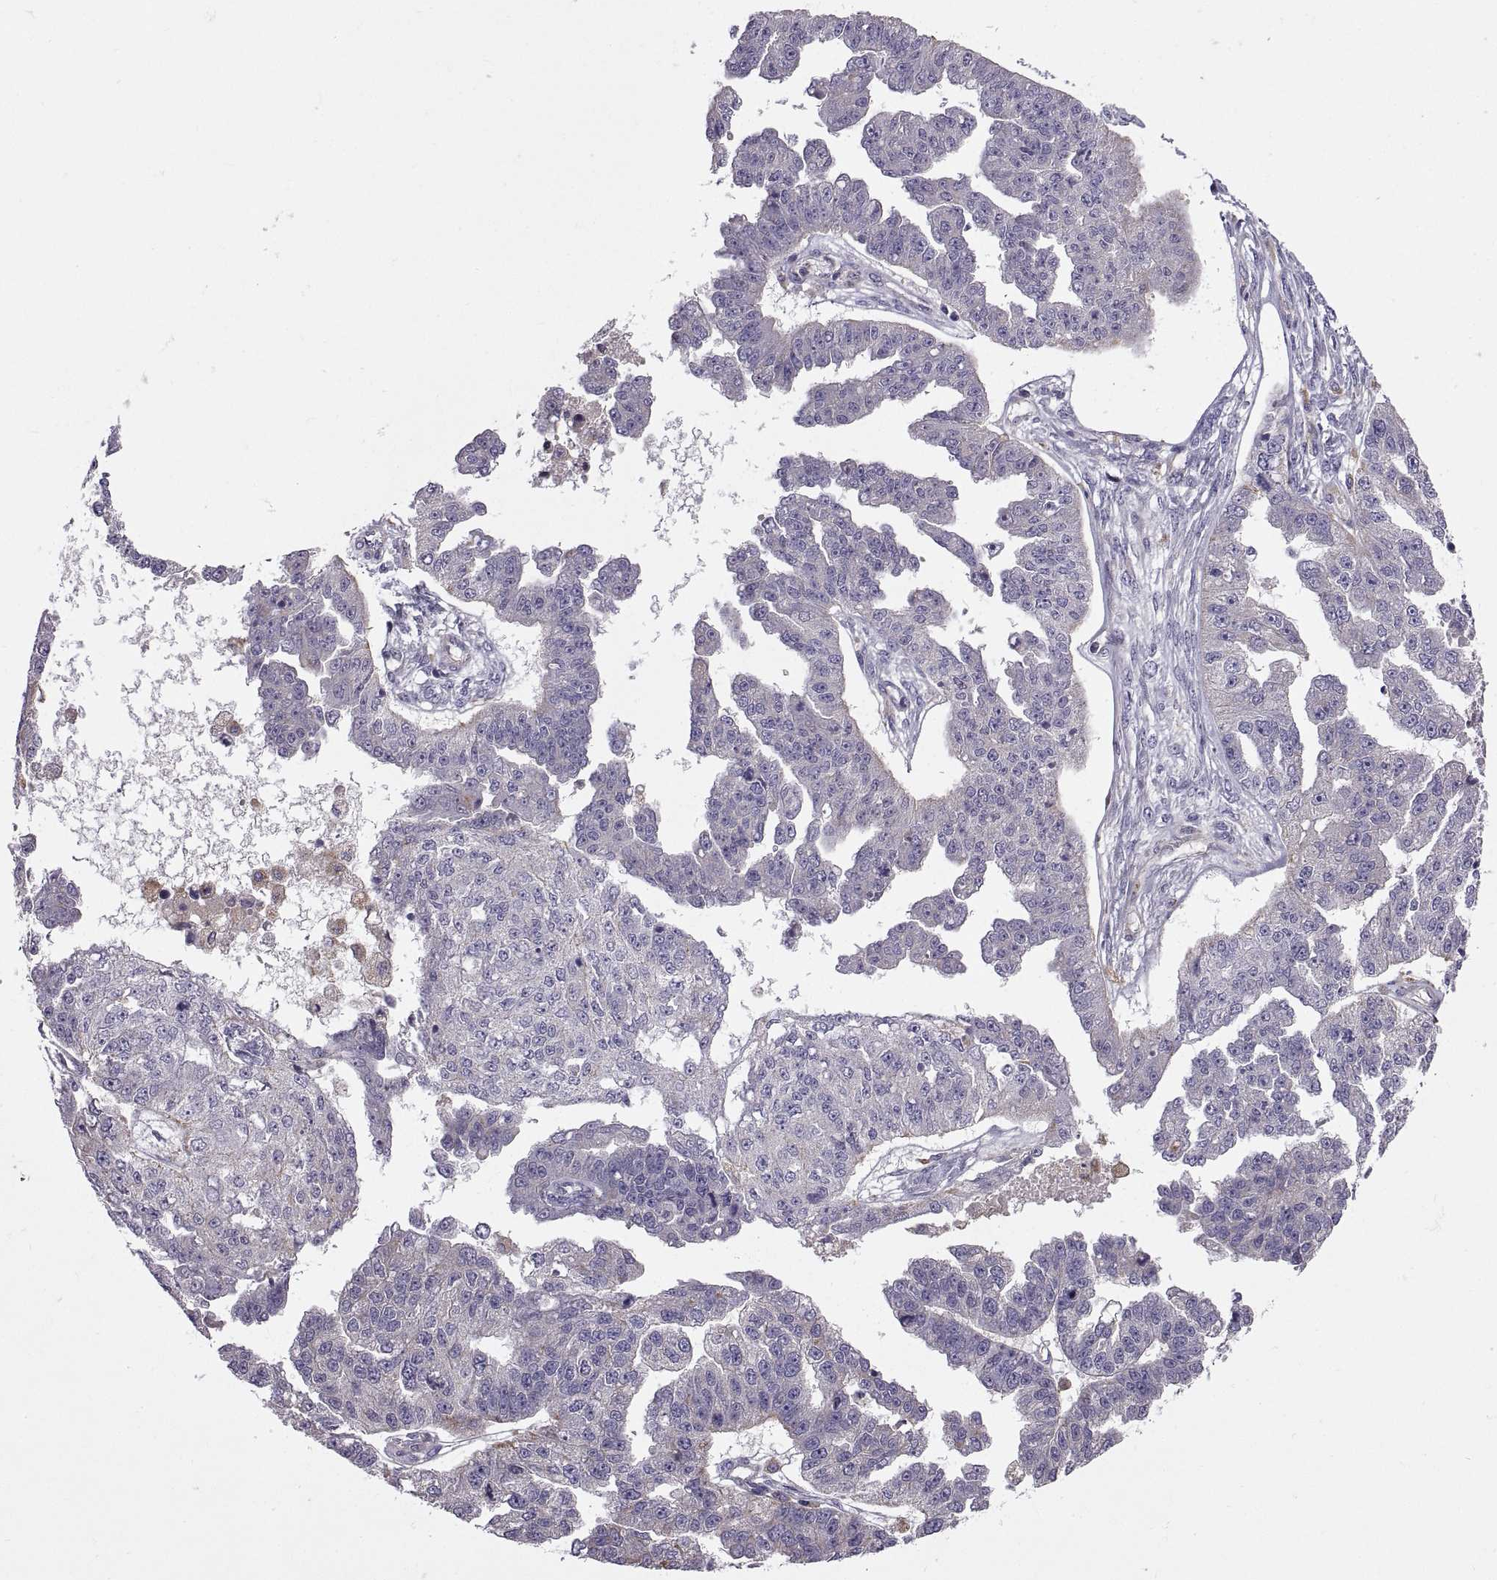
{"staining": {"intensity": "negative", "quantity": "none", "location": "none"}, "tissue": "ovarian cancer", "cell_type": "Tumor cells", "image_type": "cancer", "snomed": [{"axis": "morphology", "description": "Cystadenocarcinoma, serous, NOS"}, {"axis": "topography", "description": "Ovary"}], "caption": "The immunohistochemistry (IHC) image has no significant staining in tumor cells of serous cystadenocarcinoma (ovarian) tissue.", "gene": "ARSL", "patient": {"sex": "female", "age": 58}}